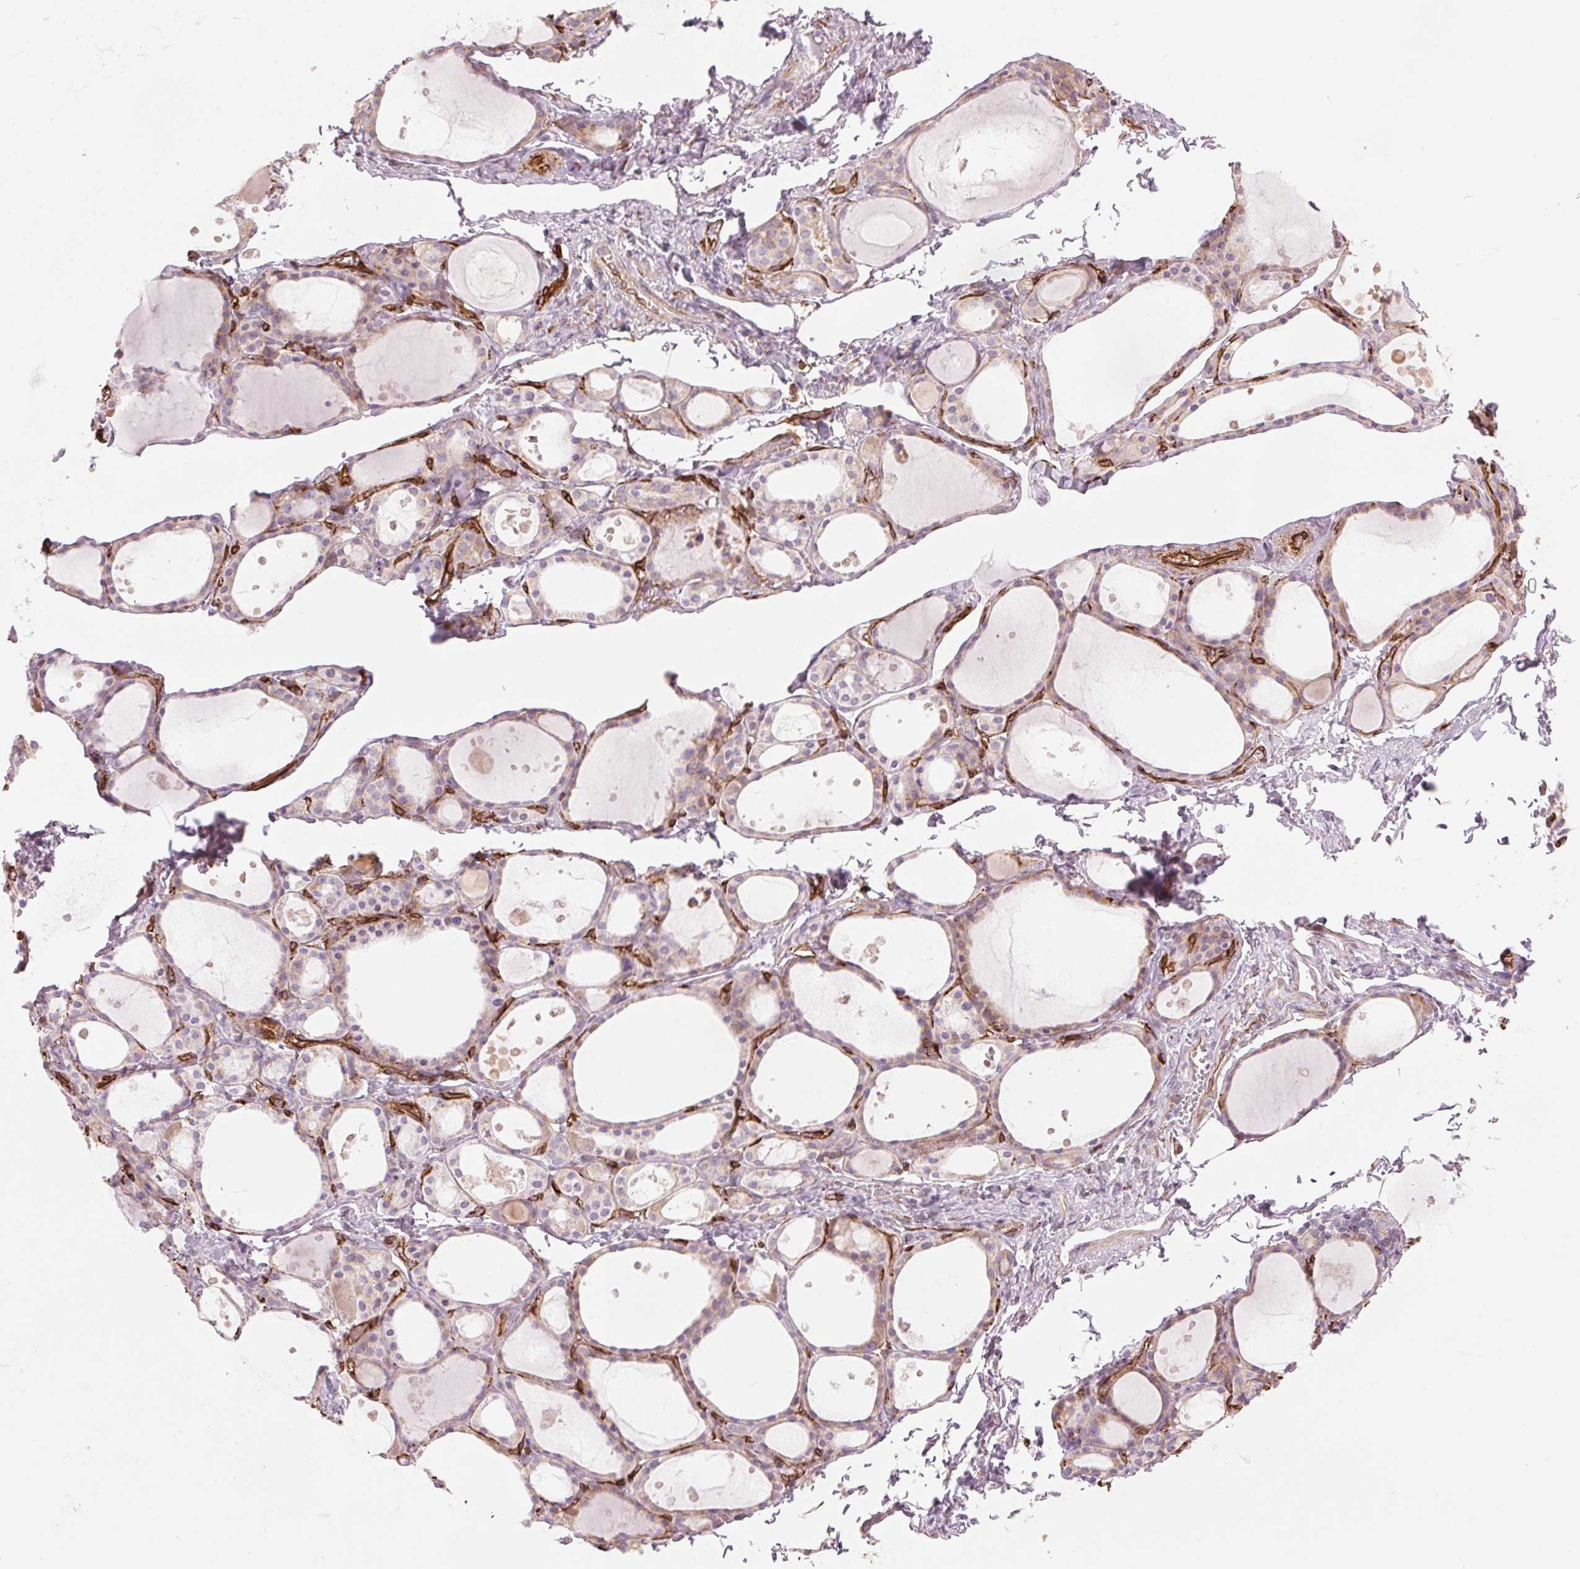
{"staining": {"intensity": "weak", "quantity": "25%-75%", "location": "cytoplasmic/membranous"}, "tissue": "thyroid gland", "cell_type": "Glandular cells", "image_type": "normal", "snomed": [{"axis": "morphology", "description": "Normal tissue, NOS"}, {"axis": "topography", "description": "Thyroid gland"}], "caption": "IHC of normal human thyroid gland displays low levels of weak cytoplasmic/membranous expression in approximately 25%-75% of glandular cells.", "gene": "CLPS", "patient": {"sex": "male", "age": 68}}